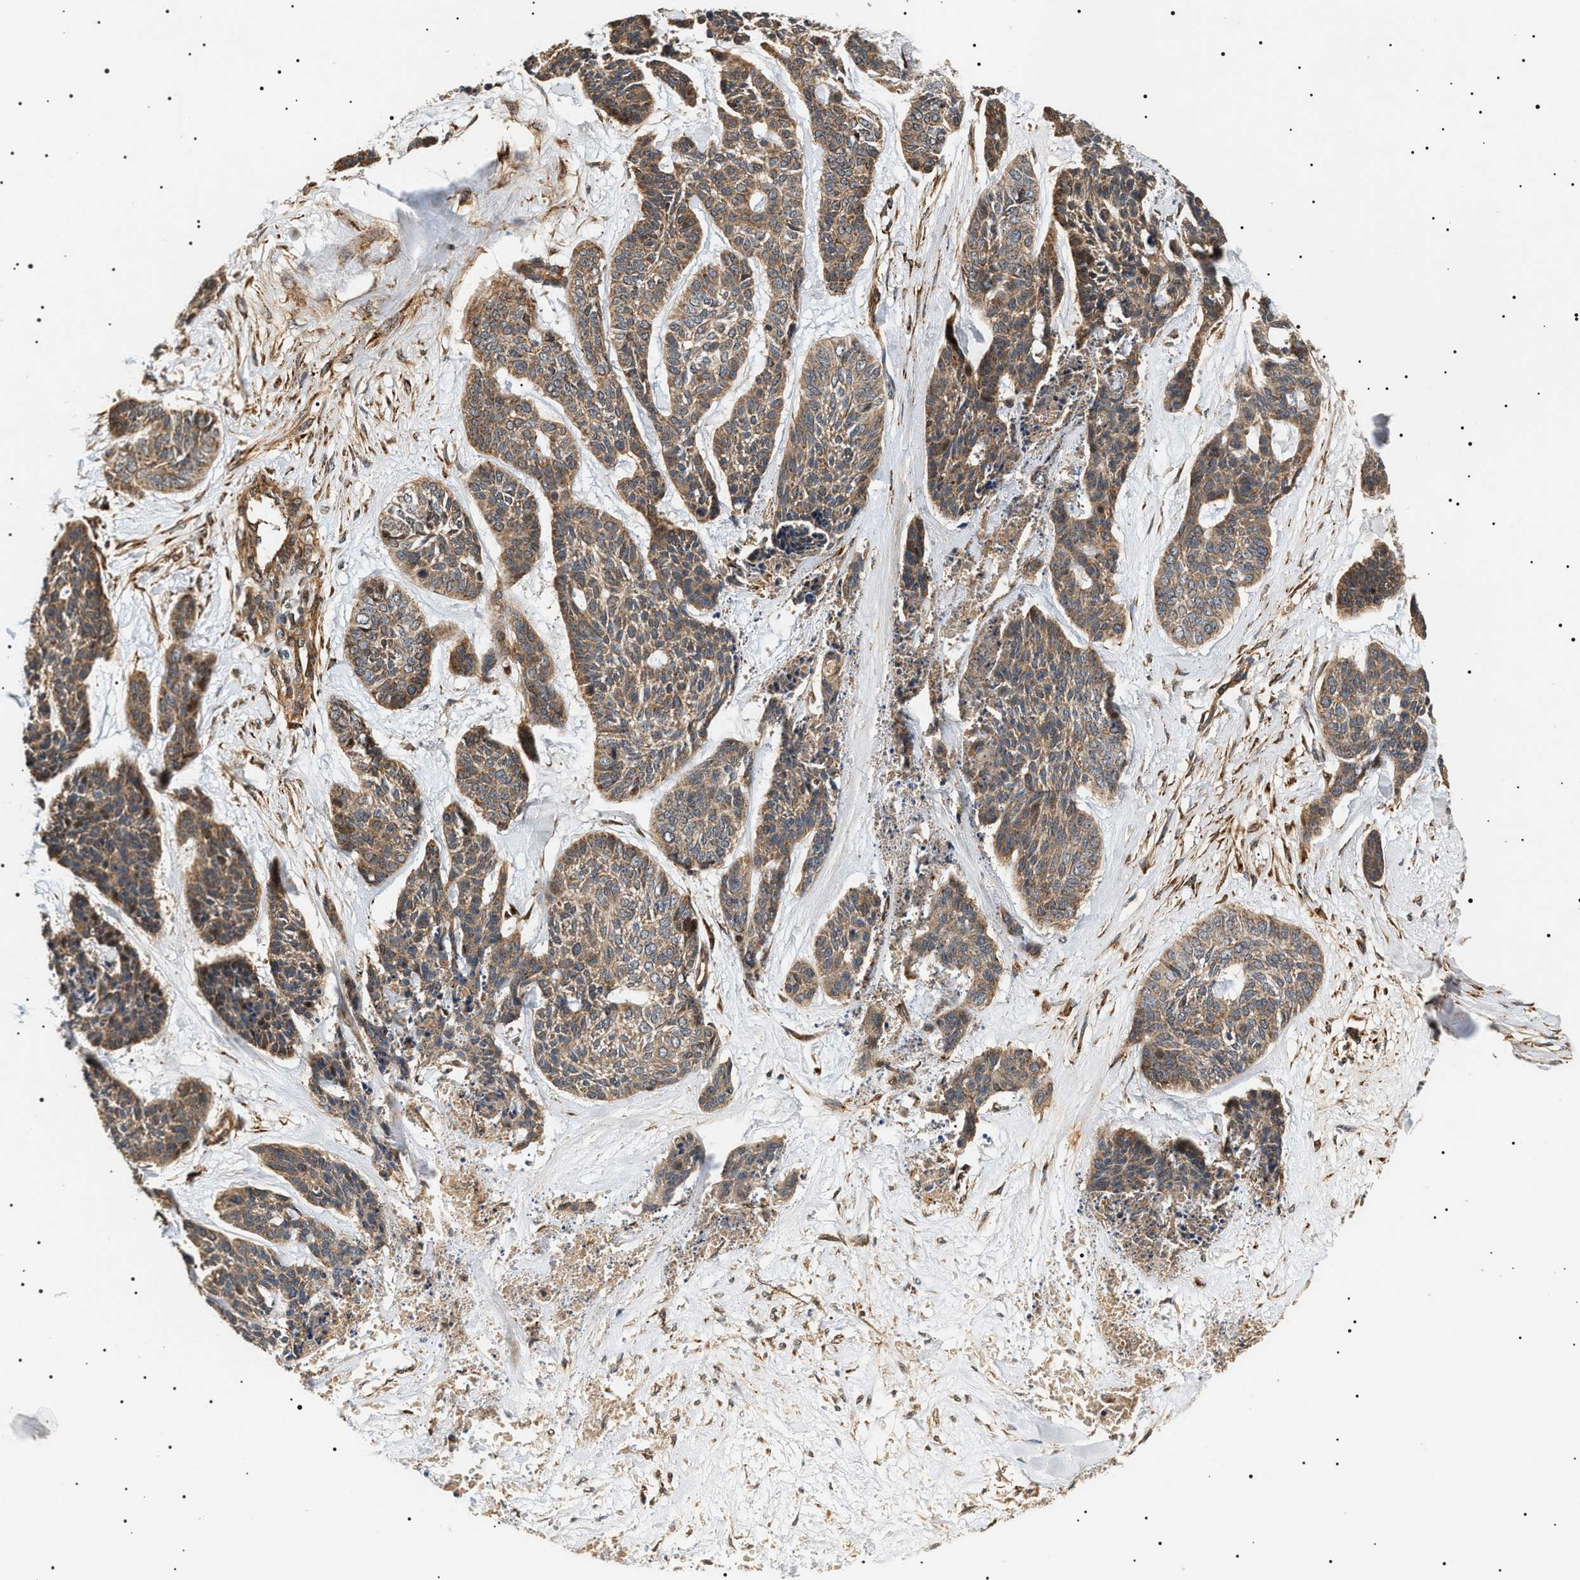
{"staining": {"intensity": "moderate", "quantity": ">75%", "location": "cytoplasmic/membranous"}, "tissue": "skin cancer", "cell_type": "Tumor cells", "image_type": "cancer", "snomed": [{"axis": "morphology", "description": "Basal cell carcinoma"}, {"axis": "topography", "description": "Skin"}], "caption": "This is a micrograph of immunohistochemistry (IHC) staining of skin cancer, which shows moderate expression in the cytoplasmic/membranous of tumor cells.", "gene": "ZBTB26", "patient": {"sex": "female", "age": 64}}